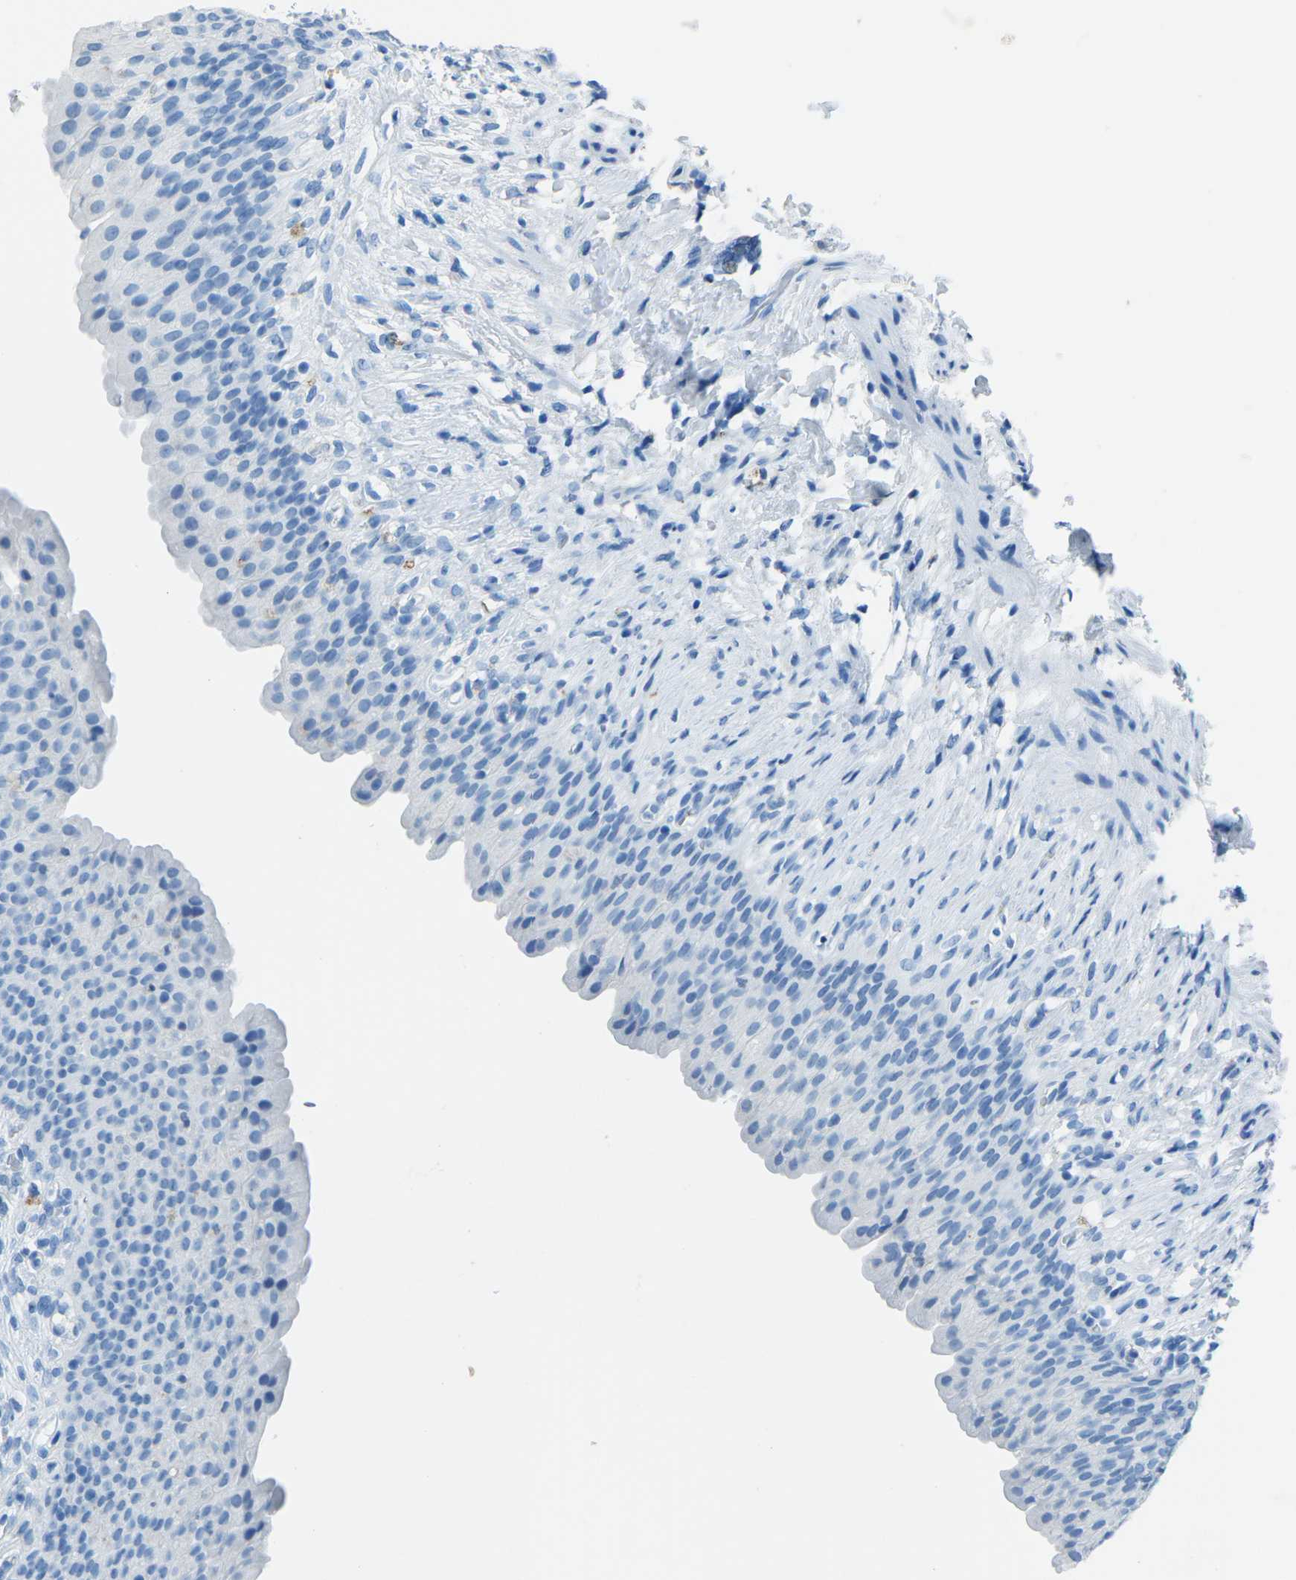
{"staining": {"intensity": "negative", "quantity": "none", "location": "none"}, "tissue": "urinary bladder", "cell_type": "Urothelial cells", "image_type": "normal", "snomed": [{"axis": "morphology", "description": "Normal tissue, NOS"}, {"axis": "topography", "description": "Urinary bladder"}], "caption": "The image shows no staining of urothelial cells in benign urinary bladder. (Immunohistochemistry (ihc), brightfield microscopy, high magnification).", "gene": "MYH8", "patient": {"sex": "female", "age": 79}}